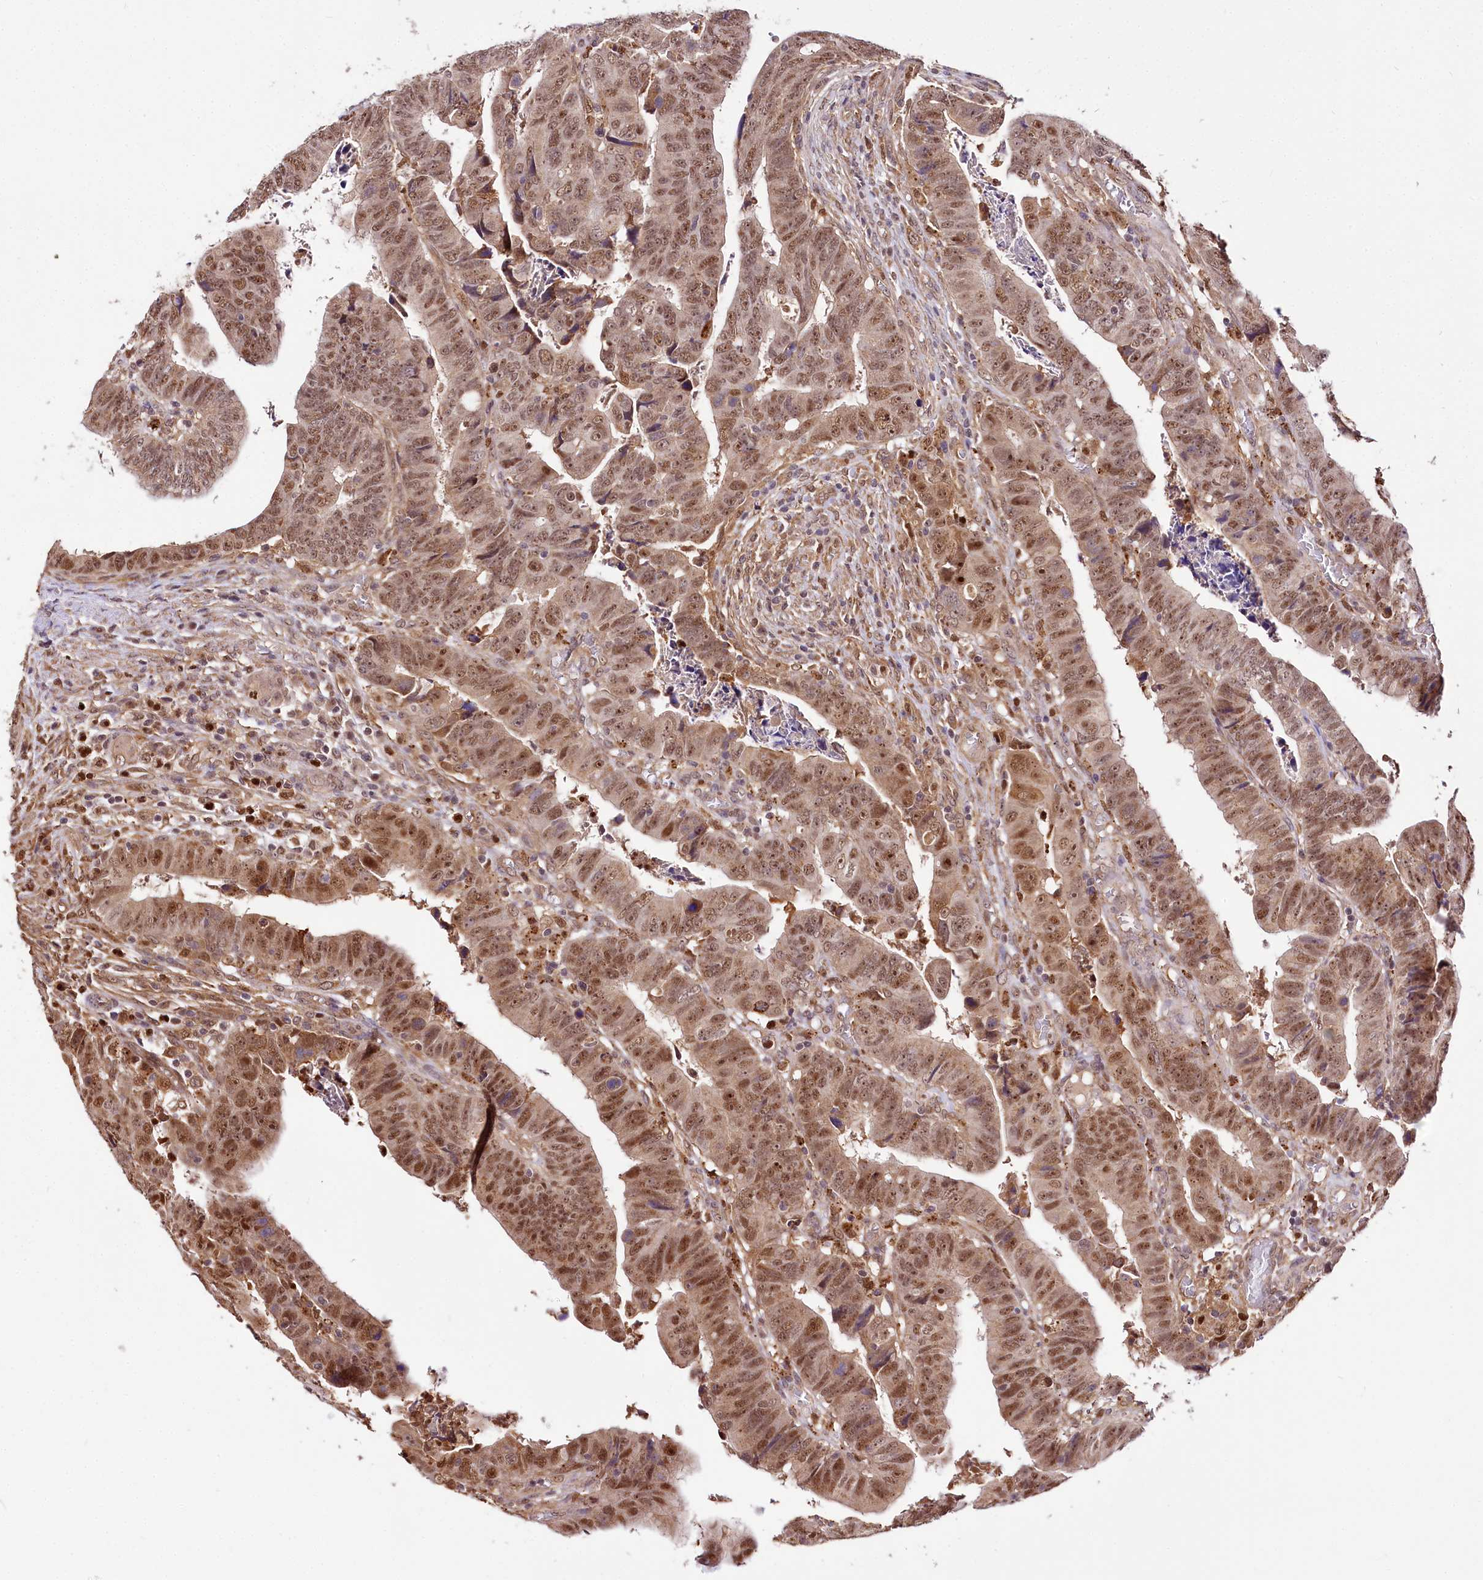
{"staining": {"intensity": "moderate", "quantity": ">75%", "location": "cytoplasmic/membranous,nuclear"}, "tissue": "colorectal cancer", "cell_type": "Tumor cells", "image_type": "cancer", "snomed": [{"axis": "morphology", "description": "Normal tissue, NOS"}, {"axis": "morphology", "description": "Adenocarcinoma, NOS"}, {"axis": "topography", "description": "Rectum"}], "caption": "Moderate cytoplasmic/membranous and nuclear protein positivity is seen in about >75% of tumor cells in colorectal adenocarcinoma. (Stains: DAB in brown, nuclei in blue, Microscopy: brightfield microscopy at high magnification).", "gene": "GNL3L", "patient": {"sex": "female", "age": 65}}